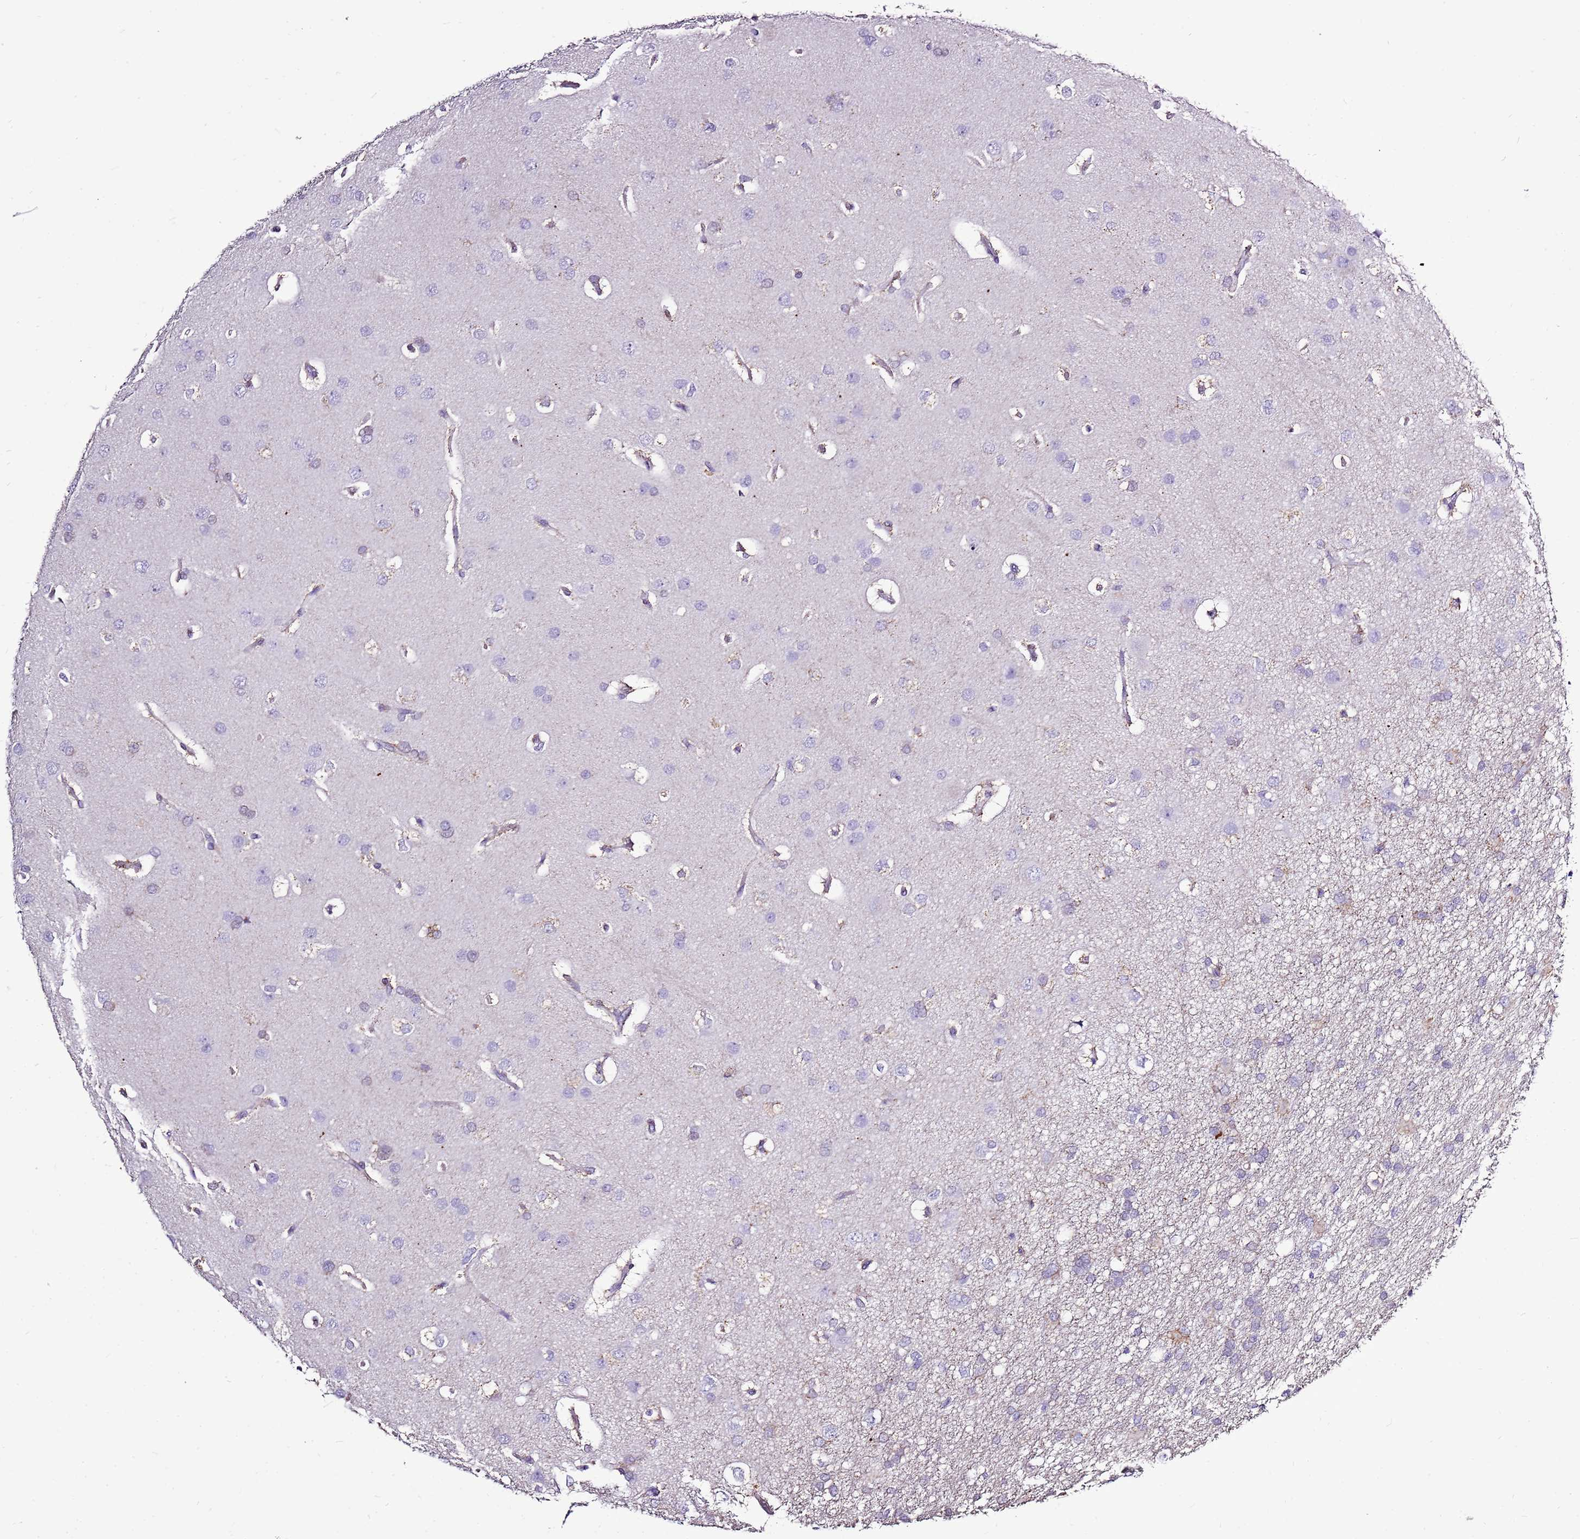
{"staining": {"intensity": "negative", "quantity": "none", "location": "none"}, "tissue": "glioma", "cell_type": "Tumor cells", "image_type": "cancer", "snomed": [{"axis": "morphology", "description": "Glioma, malignant, High grade"}, {"axis": "topography", "description": "Brain"}], "caption": "Tumor cells are negative for protein expression in human malignant high-grade glioma.", "gene": "ACSS3", "patient": {"sex": "male", "age": 77}}